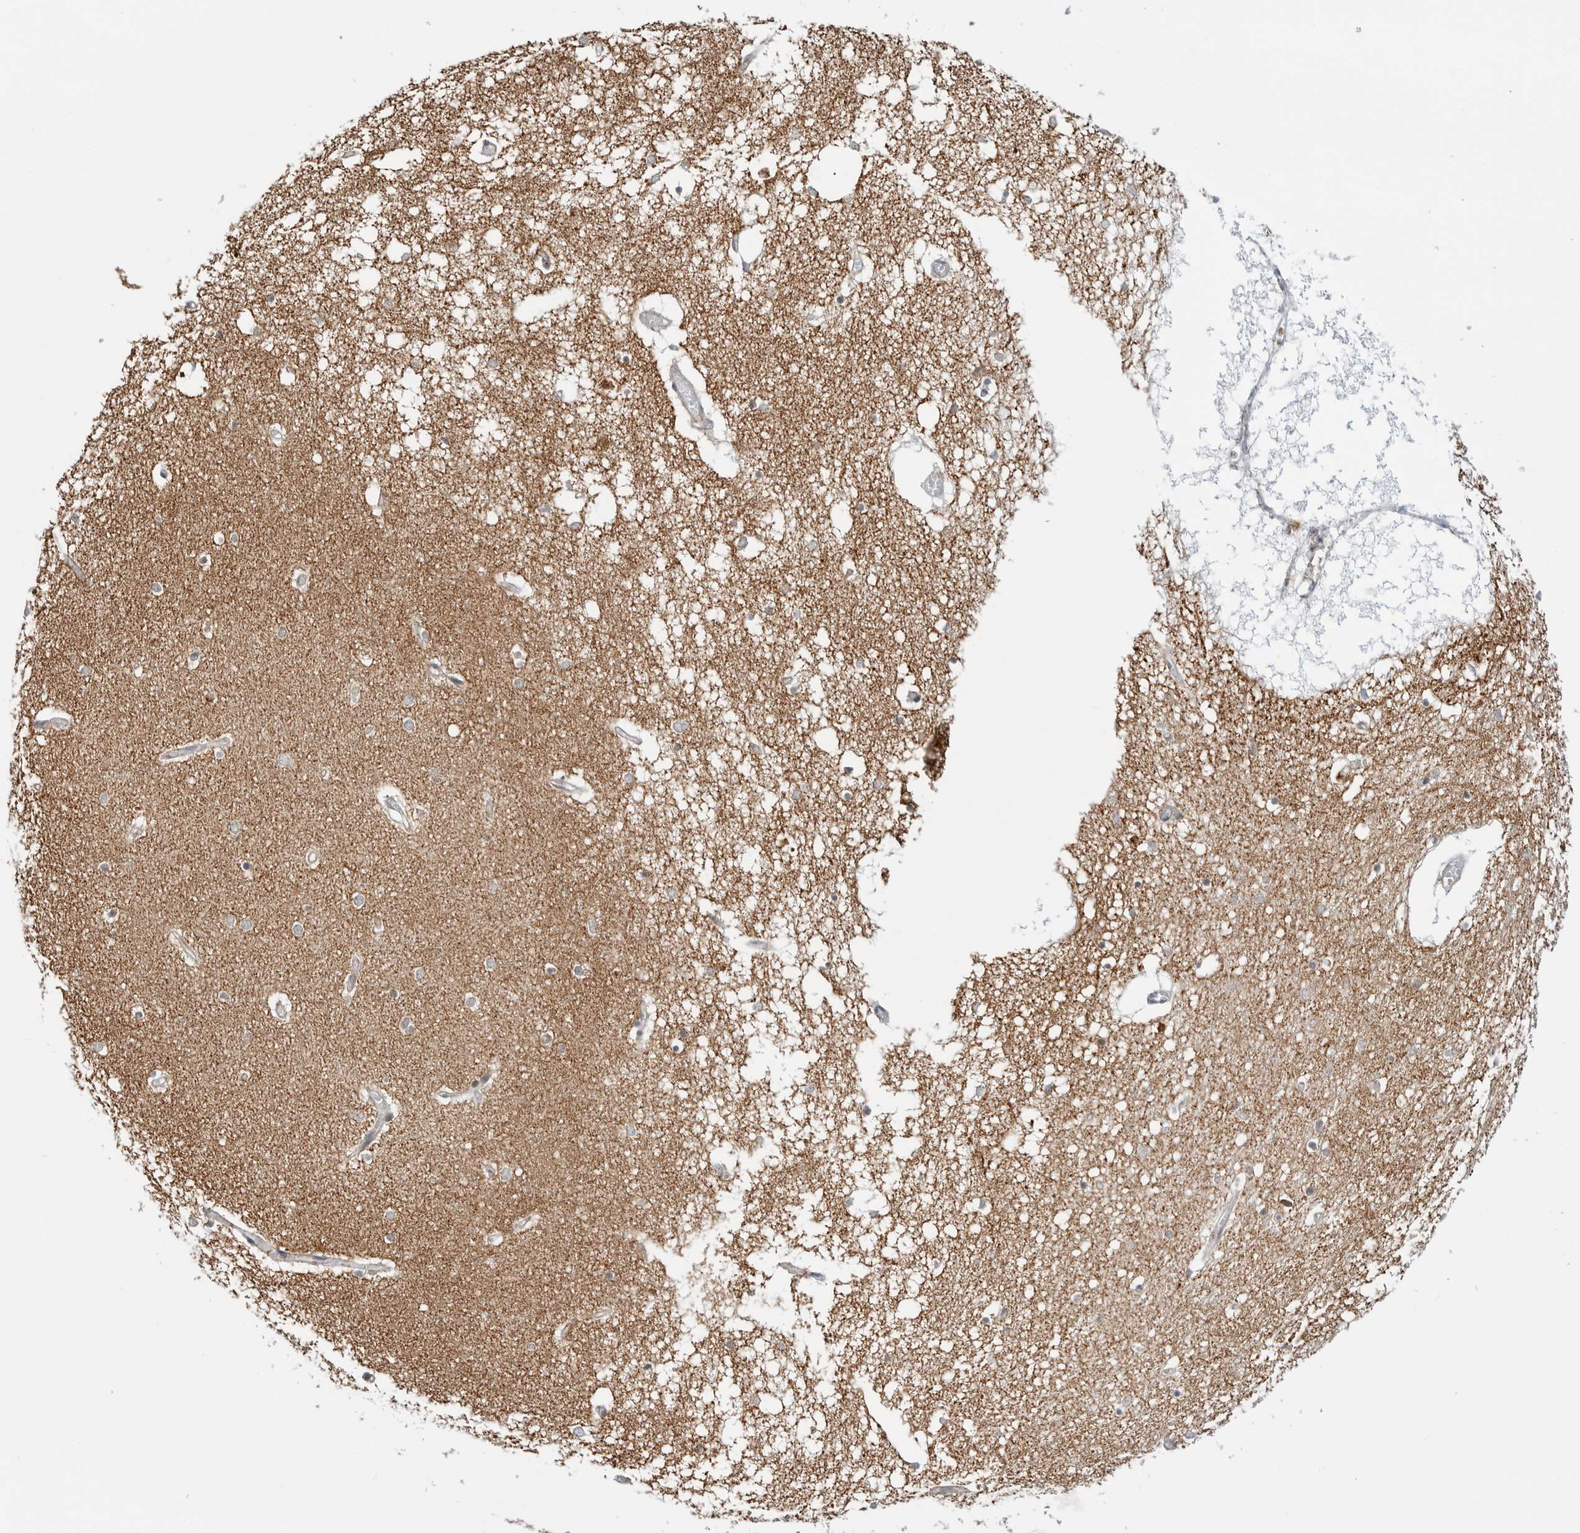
{"staining": {"intensity": "moderate", "quantity": "<25%", "location": "cytoplasmic/membranous"}, "tissue": "hippocampus", "cell_type": "Glial cells", "image_type": "normal", "snomed": [{"axis": "morphology", "description": "Normal tissue, NOS"}, {"axis": "topography", "description": "Hippocampus"}], "caption": "Immunohistochemical staining of normal human hippocampus reveals moderate cytoplasmic/membranous protein positivity in approximately <25% of glial cells. Immunohistochemistry stains the protein in brown and the nuclei are stained blue.", "gene": "COX5A", "patient": {"sex": "male", "age": 70}}